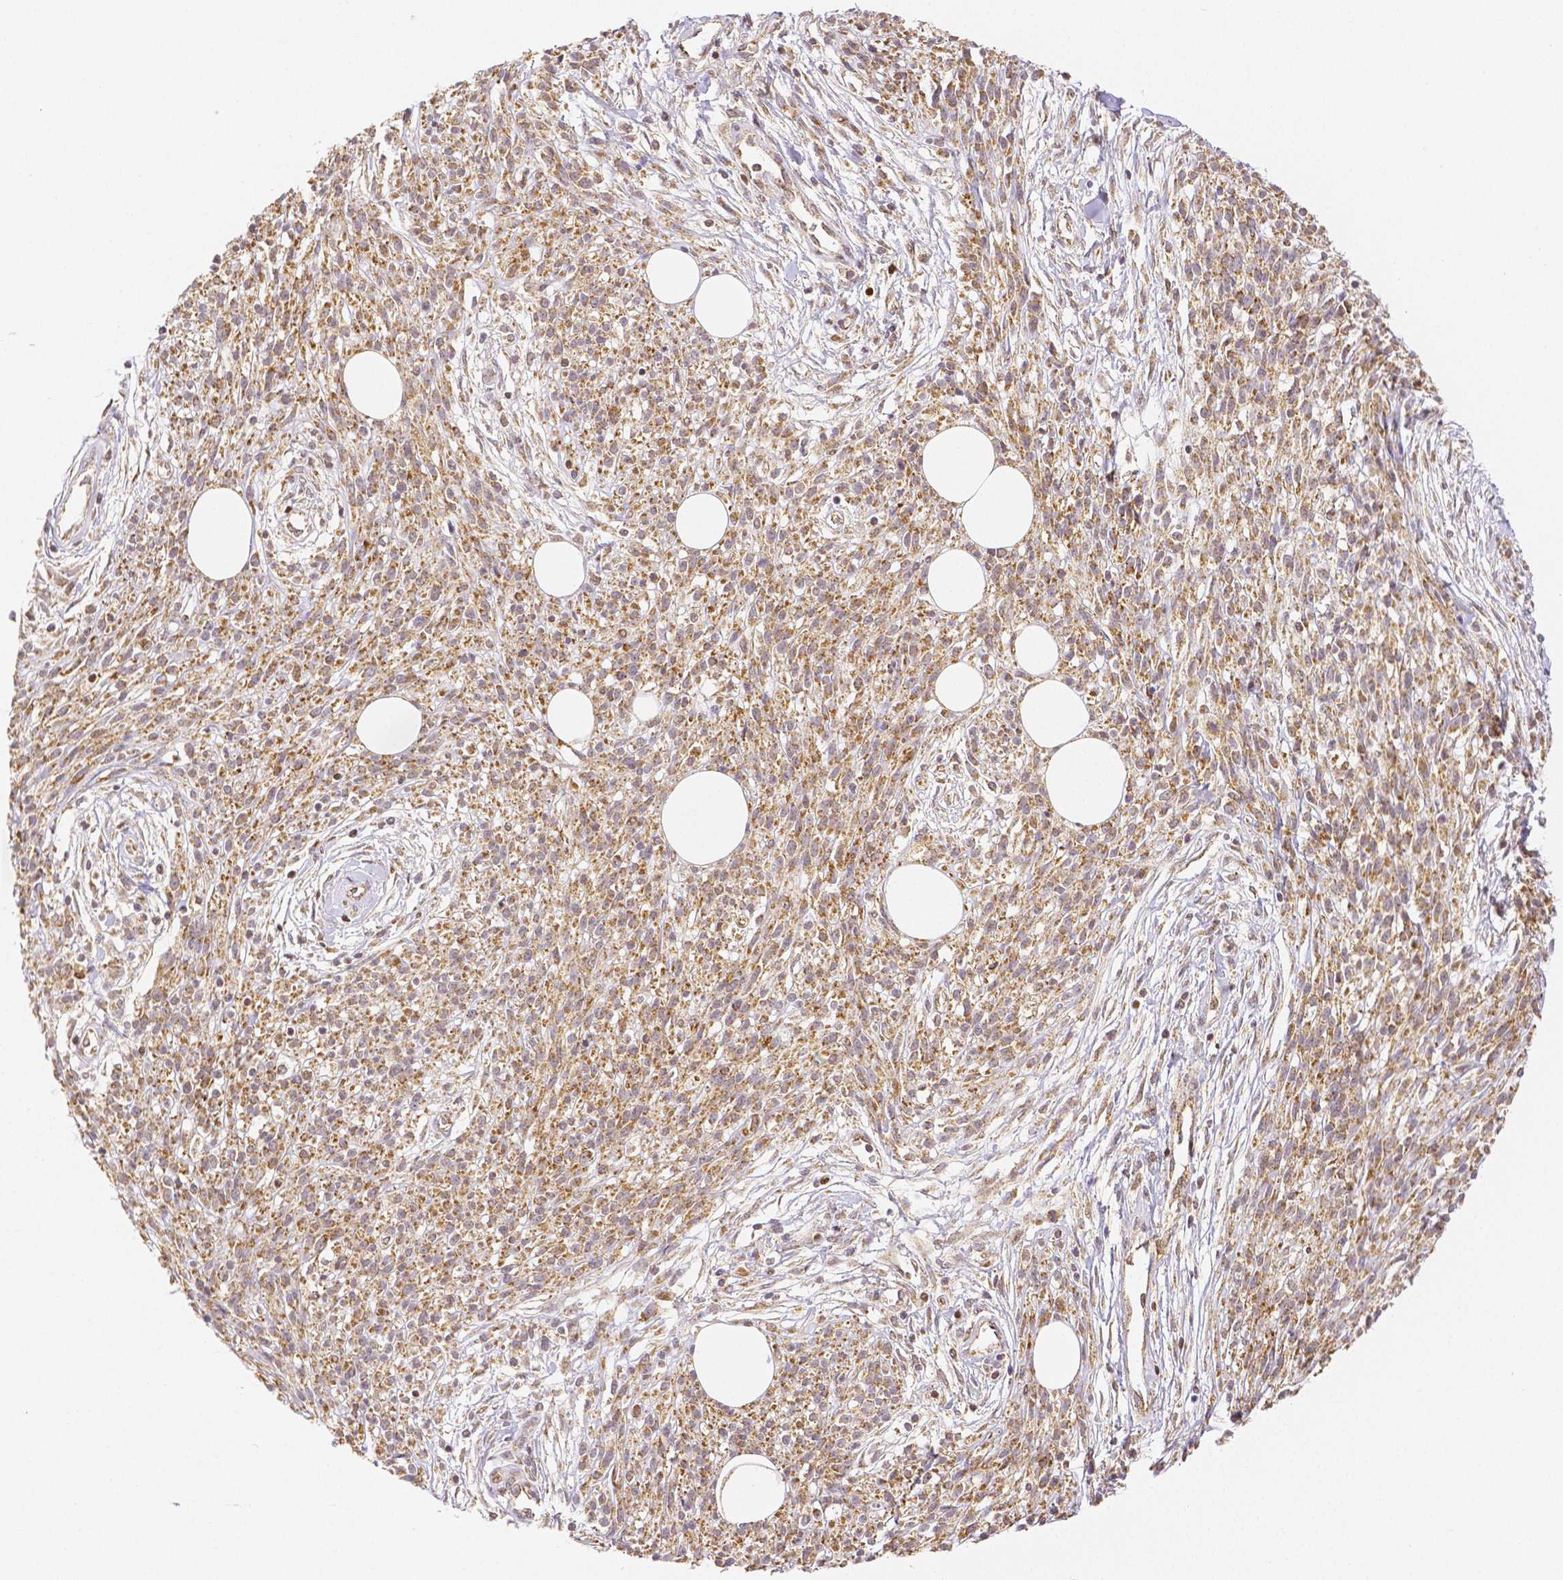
{"staining": {"intensity": "moderate", "quantity": ">75%", "location": "cytoplasmic/membranous,nuclear"}, "tissue": "melanoma", "cell_type": "Tumor cells", "image_type": "cancer", "snomed": [{"axis": "morphology", "description": "Malignant melanoma, NOS"}, {"axis": "topography", "description": "Skin"}, {"axis": "topography", "description": "Skin of trunk"}], "caption": "An IHC micrograph of tumor tissue is shown. Protein staining in brown highlights moderate cytoplasmic/membranous and nuclear positivity in melanoma within tumor cells.", "gene": "RHOT1", "patient": {"sex": "male", "age": 74}}